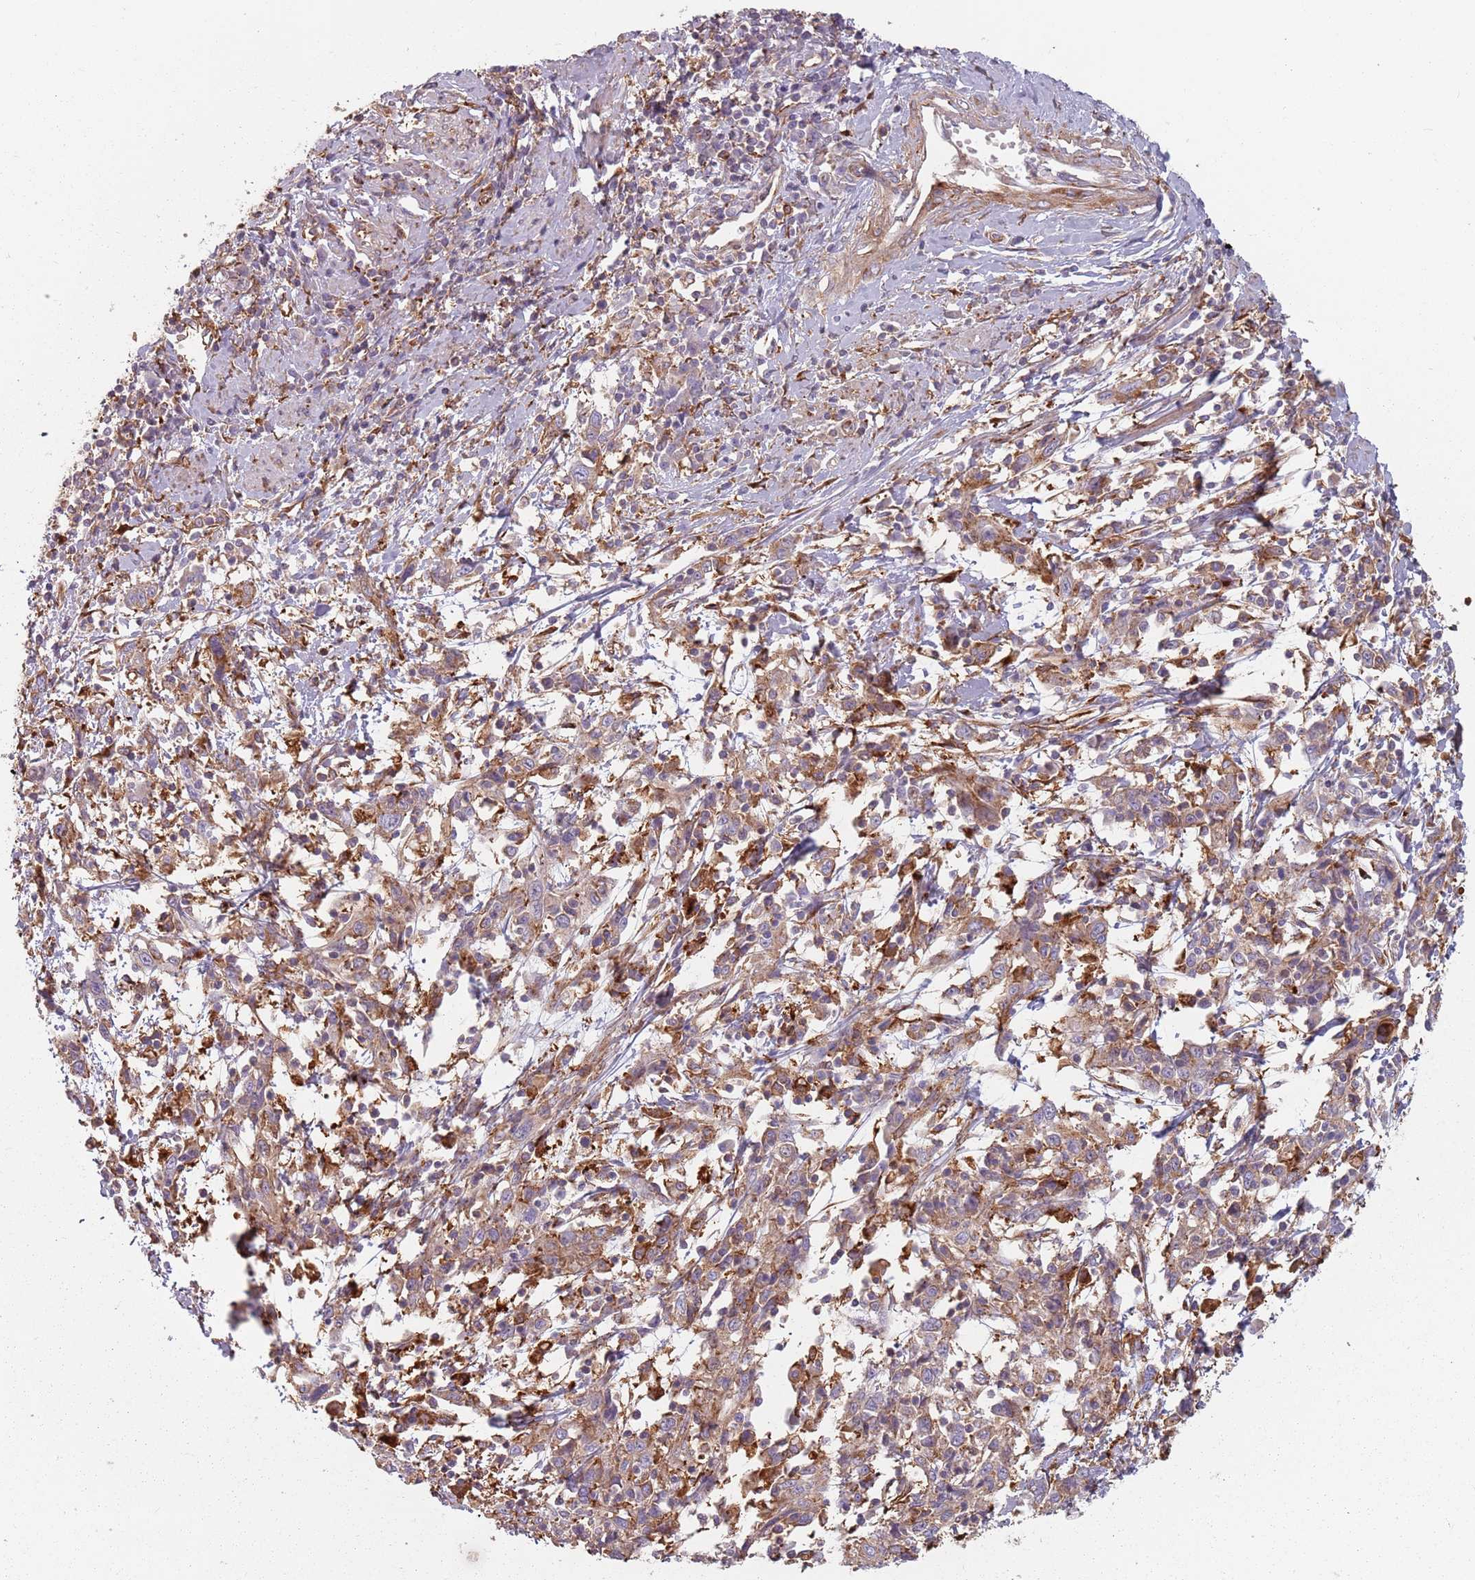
{"staining": {"intensity": "moderate", "quantity": ">75%", "location": "cytoplasmic/membranous"}, "tissue": "cervical cancer", "cell_type": "Tumor cells", "image_type": "cancer", "snomed": [{"axis": "morphology", "description": "Squamous cell carcinoma, NOS"}, {"axis": "topography", "description": "Cervix"}], "caption": "Protein expression analysis of cervical squamous cell carcinoma shows moderate cytoplasmic/membranous staining in about >75% of tumor cells.", "gene": "TPD52L2", "patient": {"sex": "female", "age": 46}}